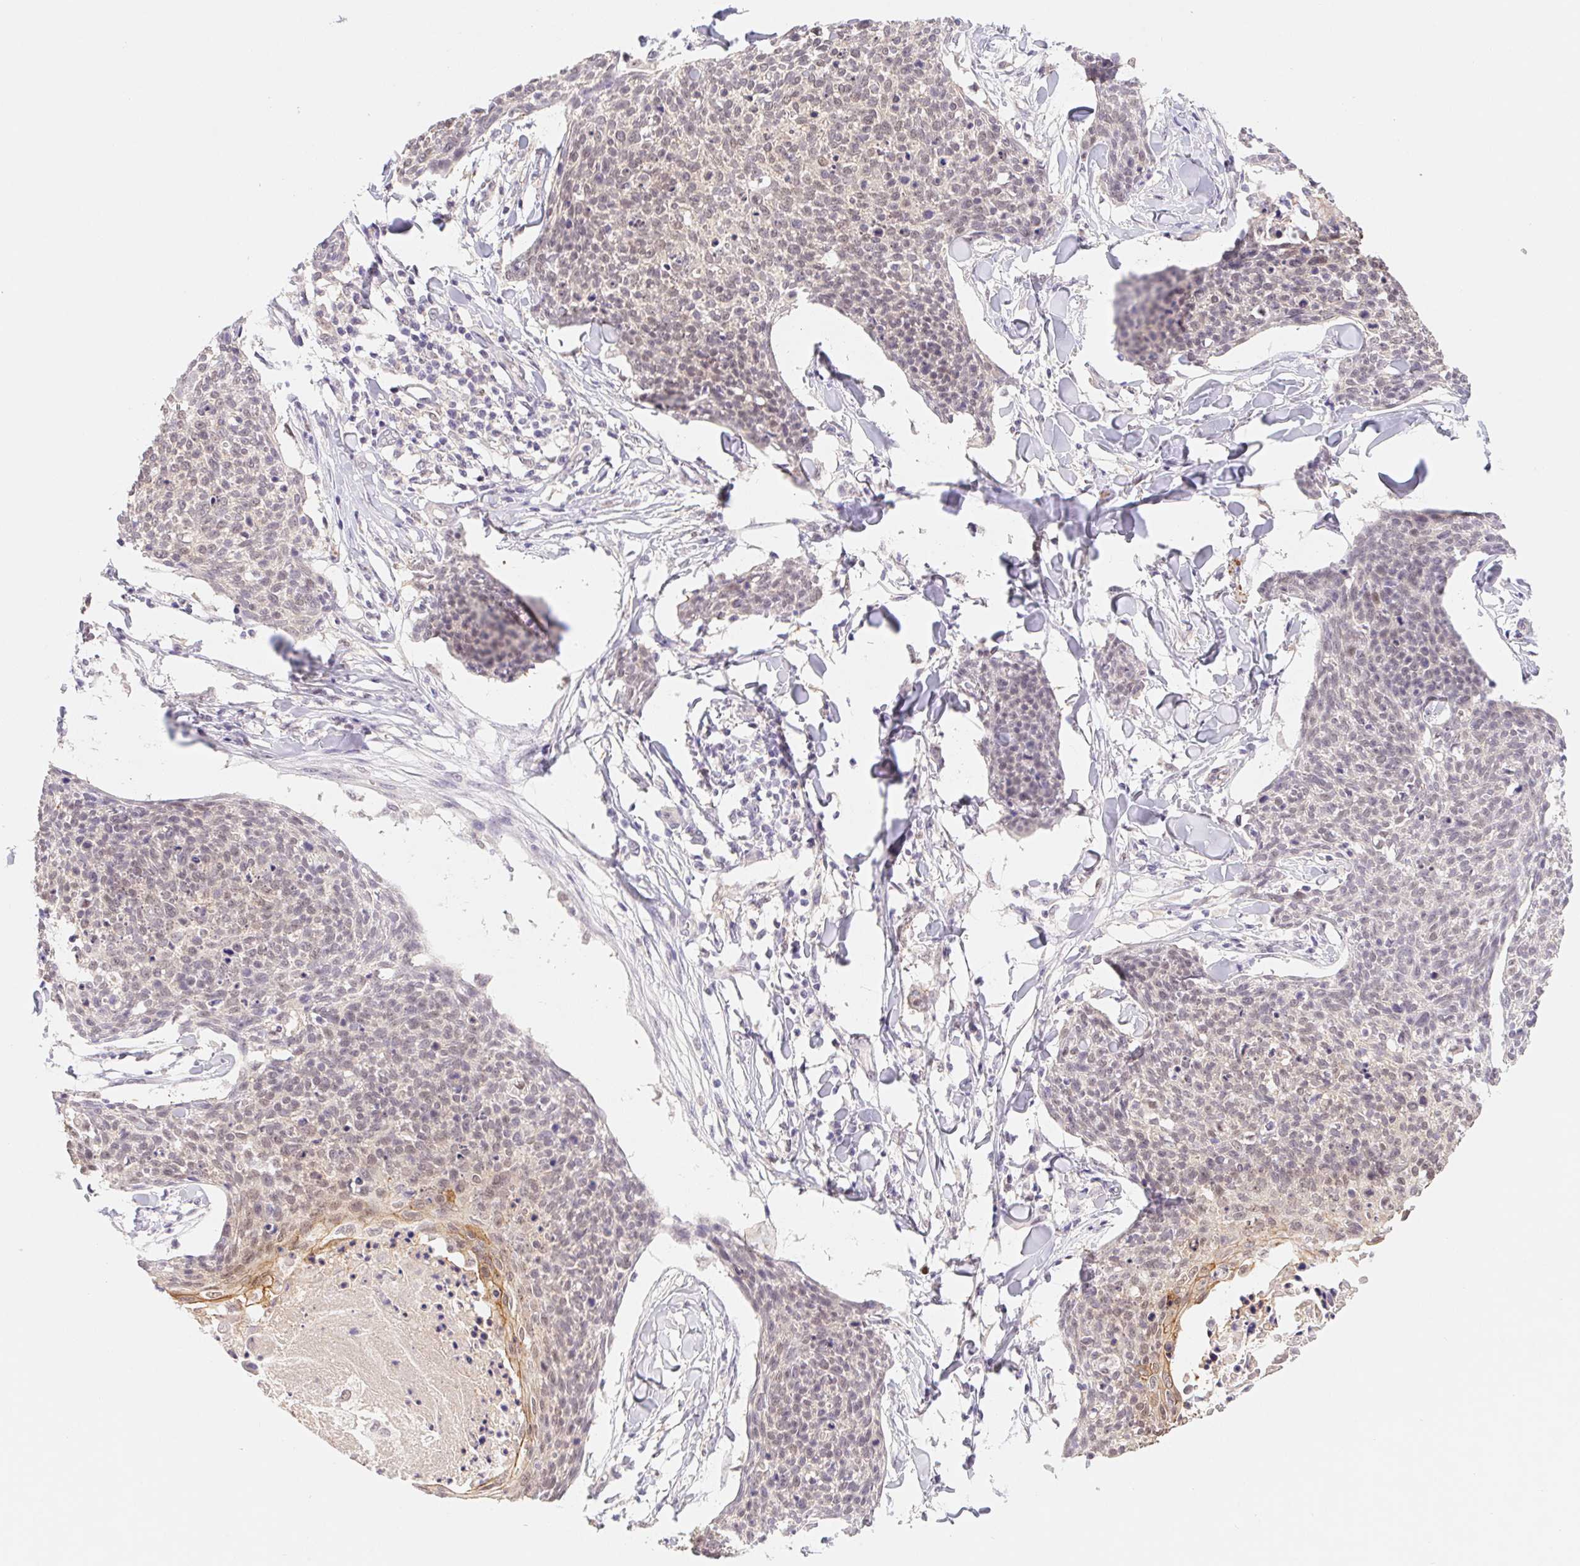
{"staining": {"intensity": "weak", "quantity": "<25%", "location": "cytoplasmic/membranous"}, "tissue": "skin cancer", "cell_type": "Tumor cells", "image_type": "cancer", "snomed": [{"axis": "morphology", "description": "Squamous cell carcinoma, NOS"}, {"axis": "topography", "description": "Skin"}, {"axis": "topography", "description": "Vulva"}], "caption": "The immunohistochemistry (IHC) image has no significant staining in tumor cells of skin squamous cell carcinoma tissue.", "gene": "L3MBTL4", "patient": {"sex": "female", "age": 75}}